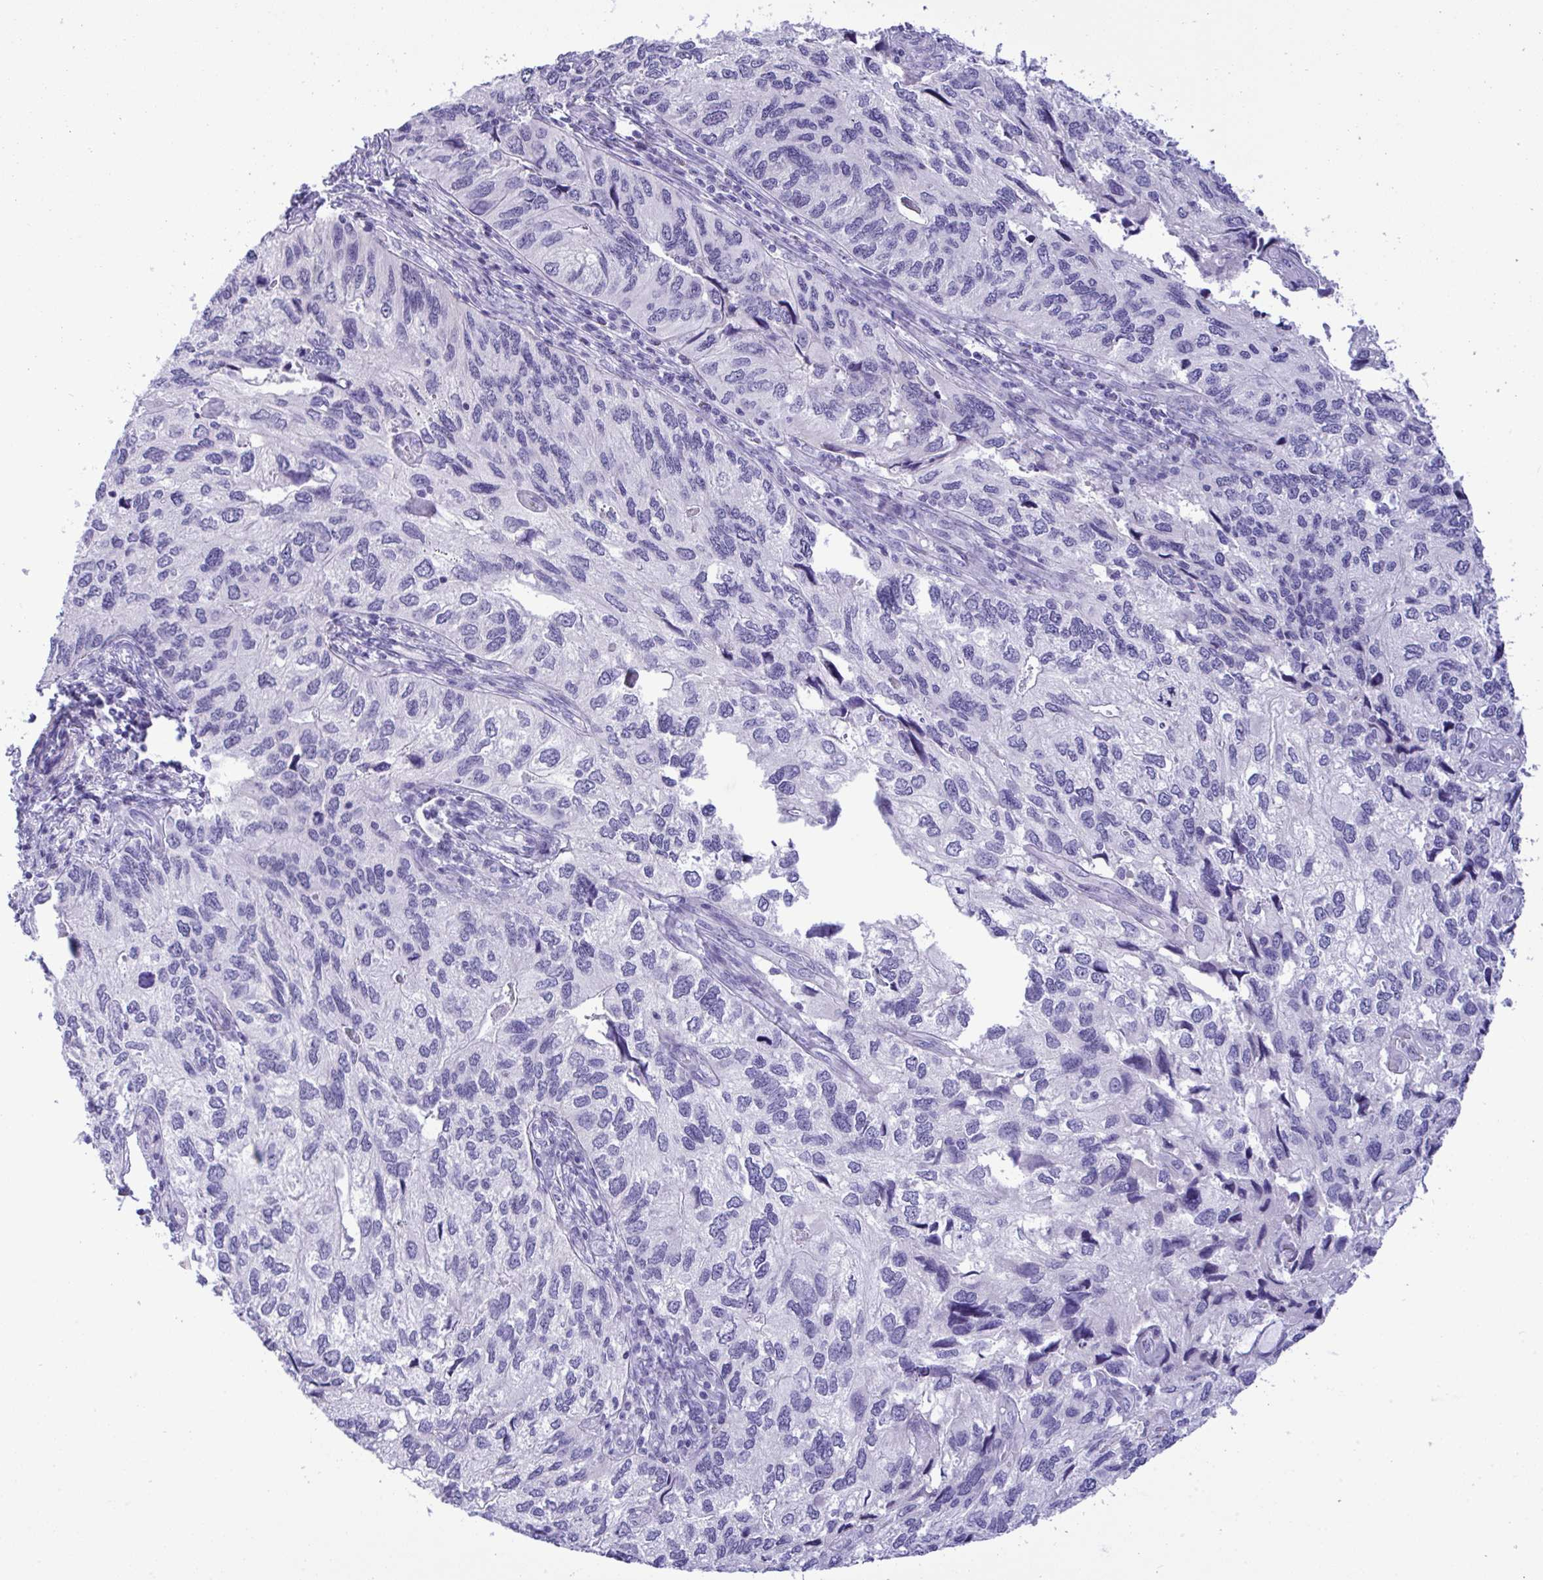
{"staining": {"intensity": "negative", "quantity": "none", "location": "none"}, "tissue": "endometrial cancer", "cell_type": "Tumor cells", "image_type": "cancer", "snomed": [{"axis": "morphology", "description": "Carcinoma, NOS"}, {"axis": "topography", "description": "Uterus"}], "caption": "High magnification brightfield microscopy of endometrial cancer stained with DAB (3,3'-diaminobenzidine) (brown) and counterstained with hematoxylin (blue): tumor cells show no significant positivity. (Brightfield microscopy of DAB (3,3'-diaminobenzidine) IHC at high magnification).", "gene": "YBX2", "patient": {"sex": "female", "age": 76}}